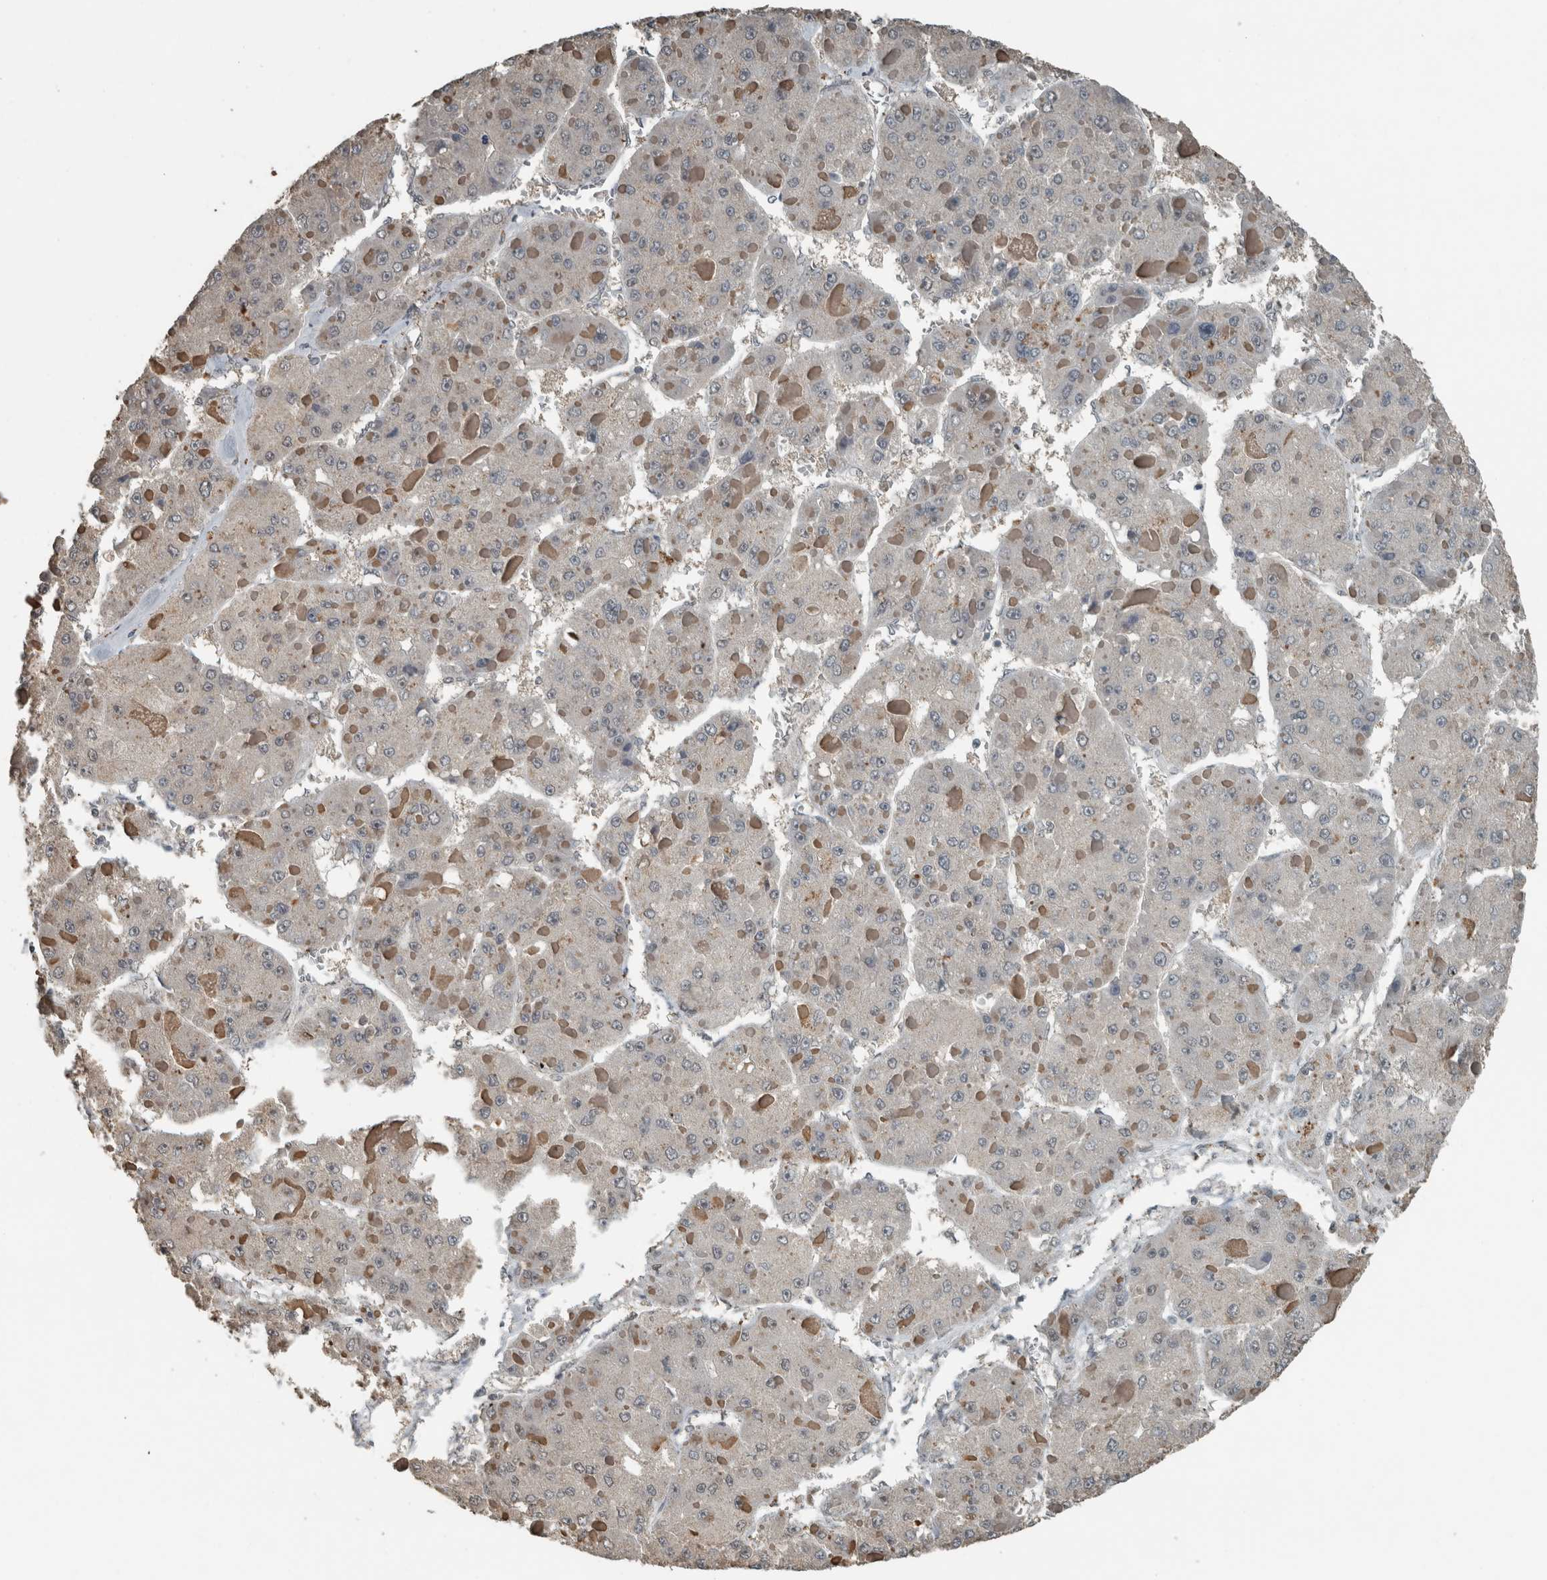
{"staining": {"intensity": "negative", "quantity": "none", "location": "none"}, "tissue": "liver cancer", "cell_type": "Tumor cells", "image_type": "cancer", "snomed": [{"axis": "morphology", "description": "Carcinoma, Hepatocellular, NOS"}, {"axis": "topography", "description": "Liver"}], "caption": "The IHC image has no significant staining in tumor cells of hepatocellular carcinoma (liver) tissue.", "gene": "ZNF24", "patient": {"sex": "female", "age": 73}}